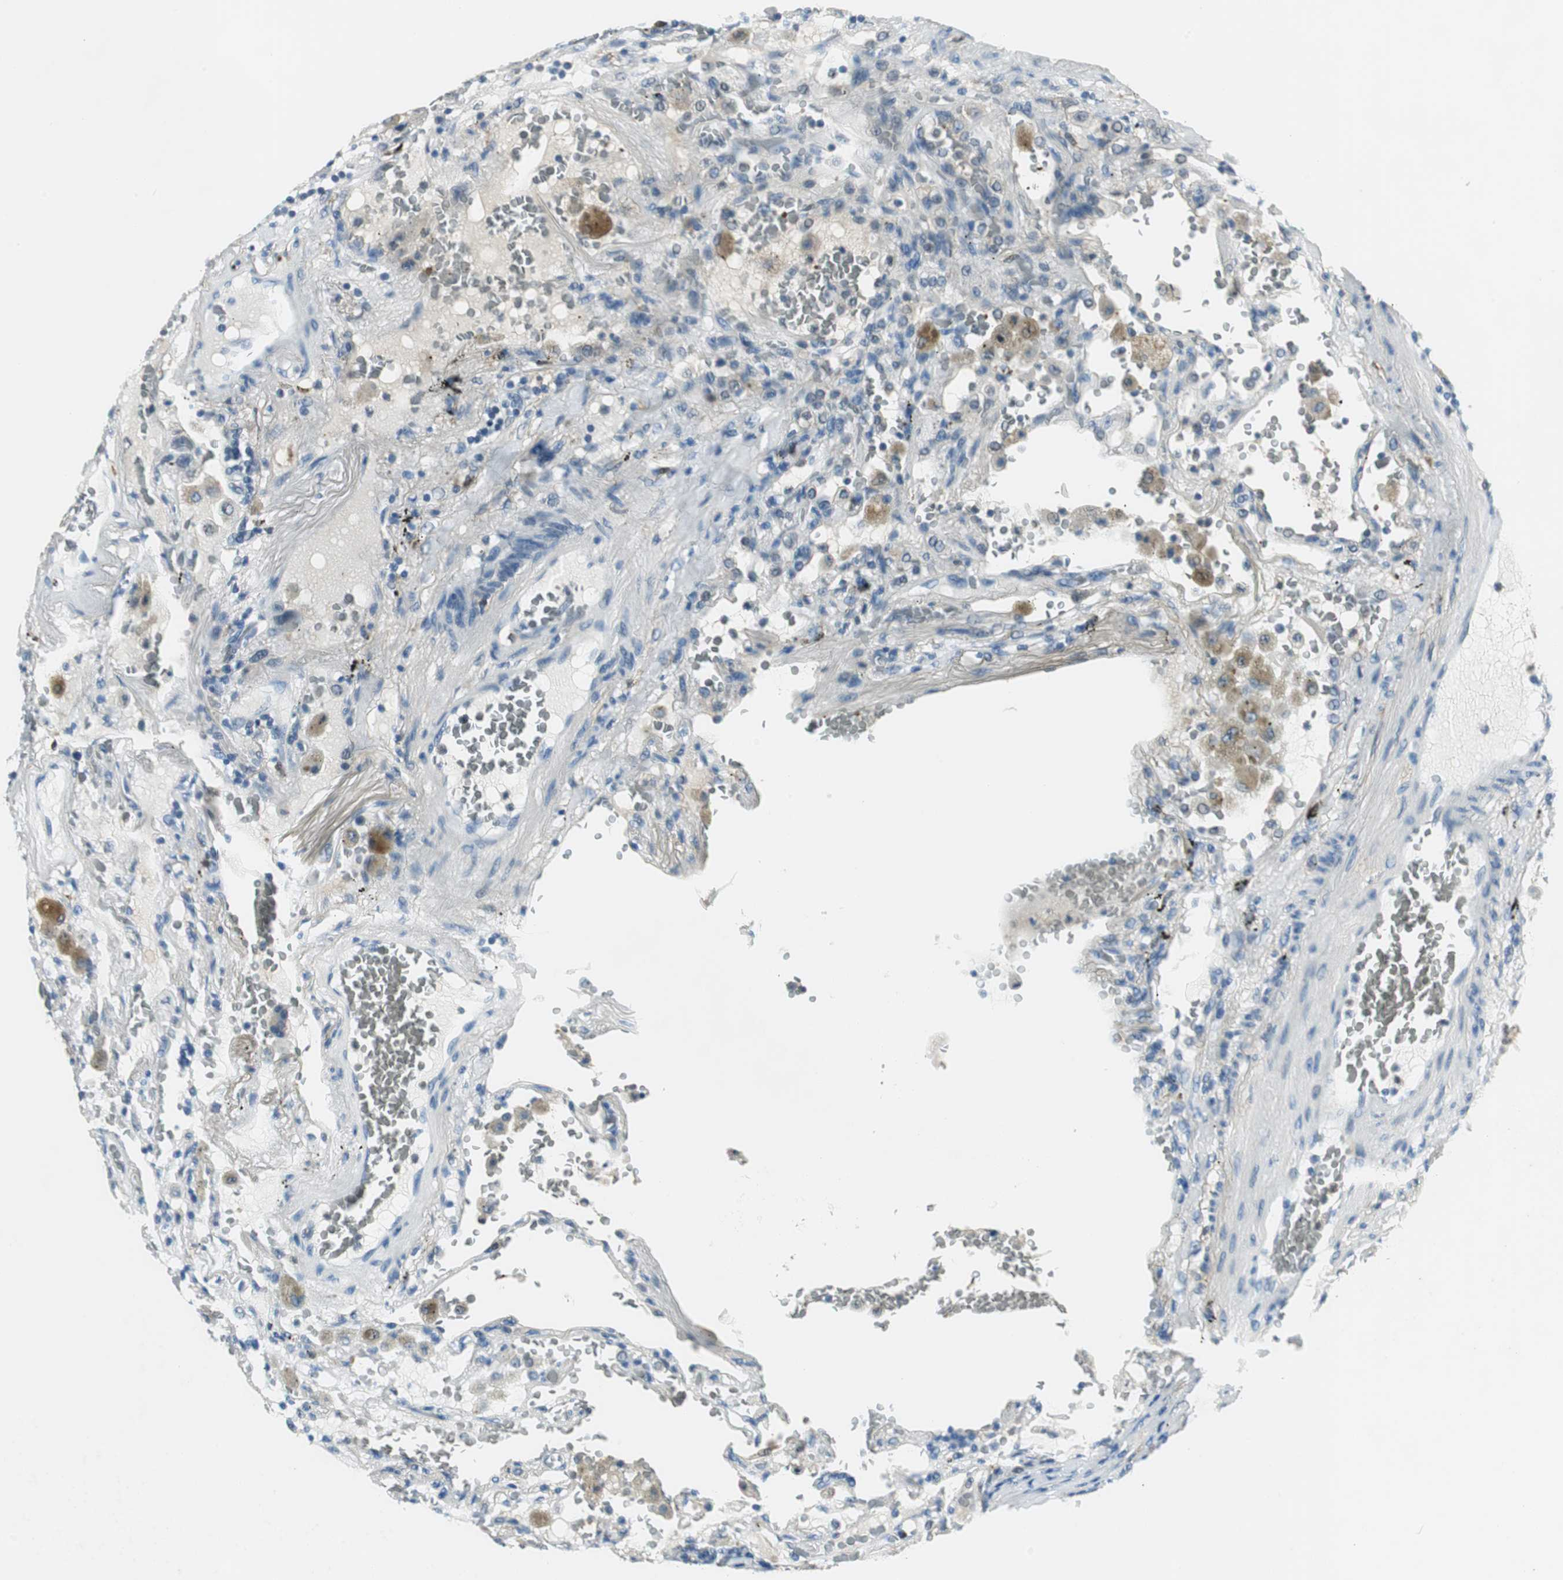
{"staining": {"intensity": "negative", "quantity": "none", "location": "none"}, "tissue": "lung cancer", "cell_type": "Tumor cells", "image_type": "cancer", "snomed": [{"axis": "morphology", "description": "Squamous cell carcinoma, NOS"}, {"axis": "topography", "description": "Lung"}], "caption": "Immunohistochemistry (IHC) photomicrograph of neoplastic tissue: lung squamous cell carcinoma stained with DAB demonstrates no significant protein positivity in tumor cells.", "gene": "ME1", "patient": {"sex": "male", "age": 57}}